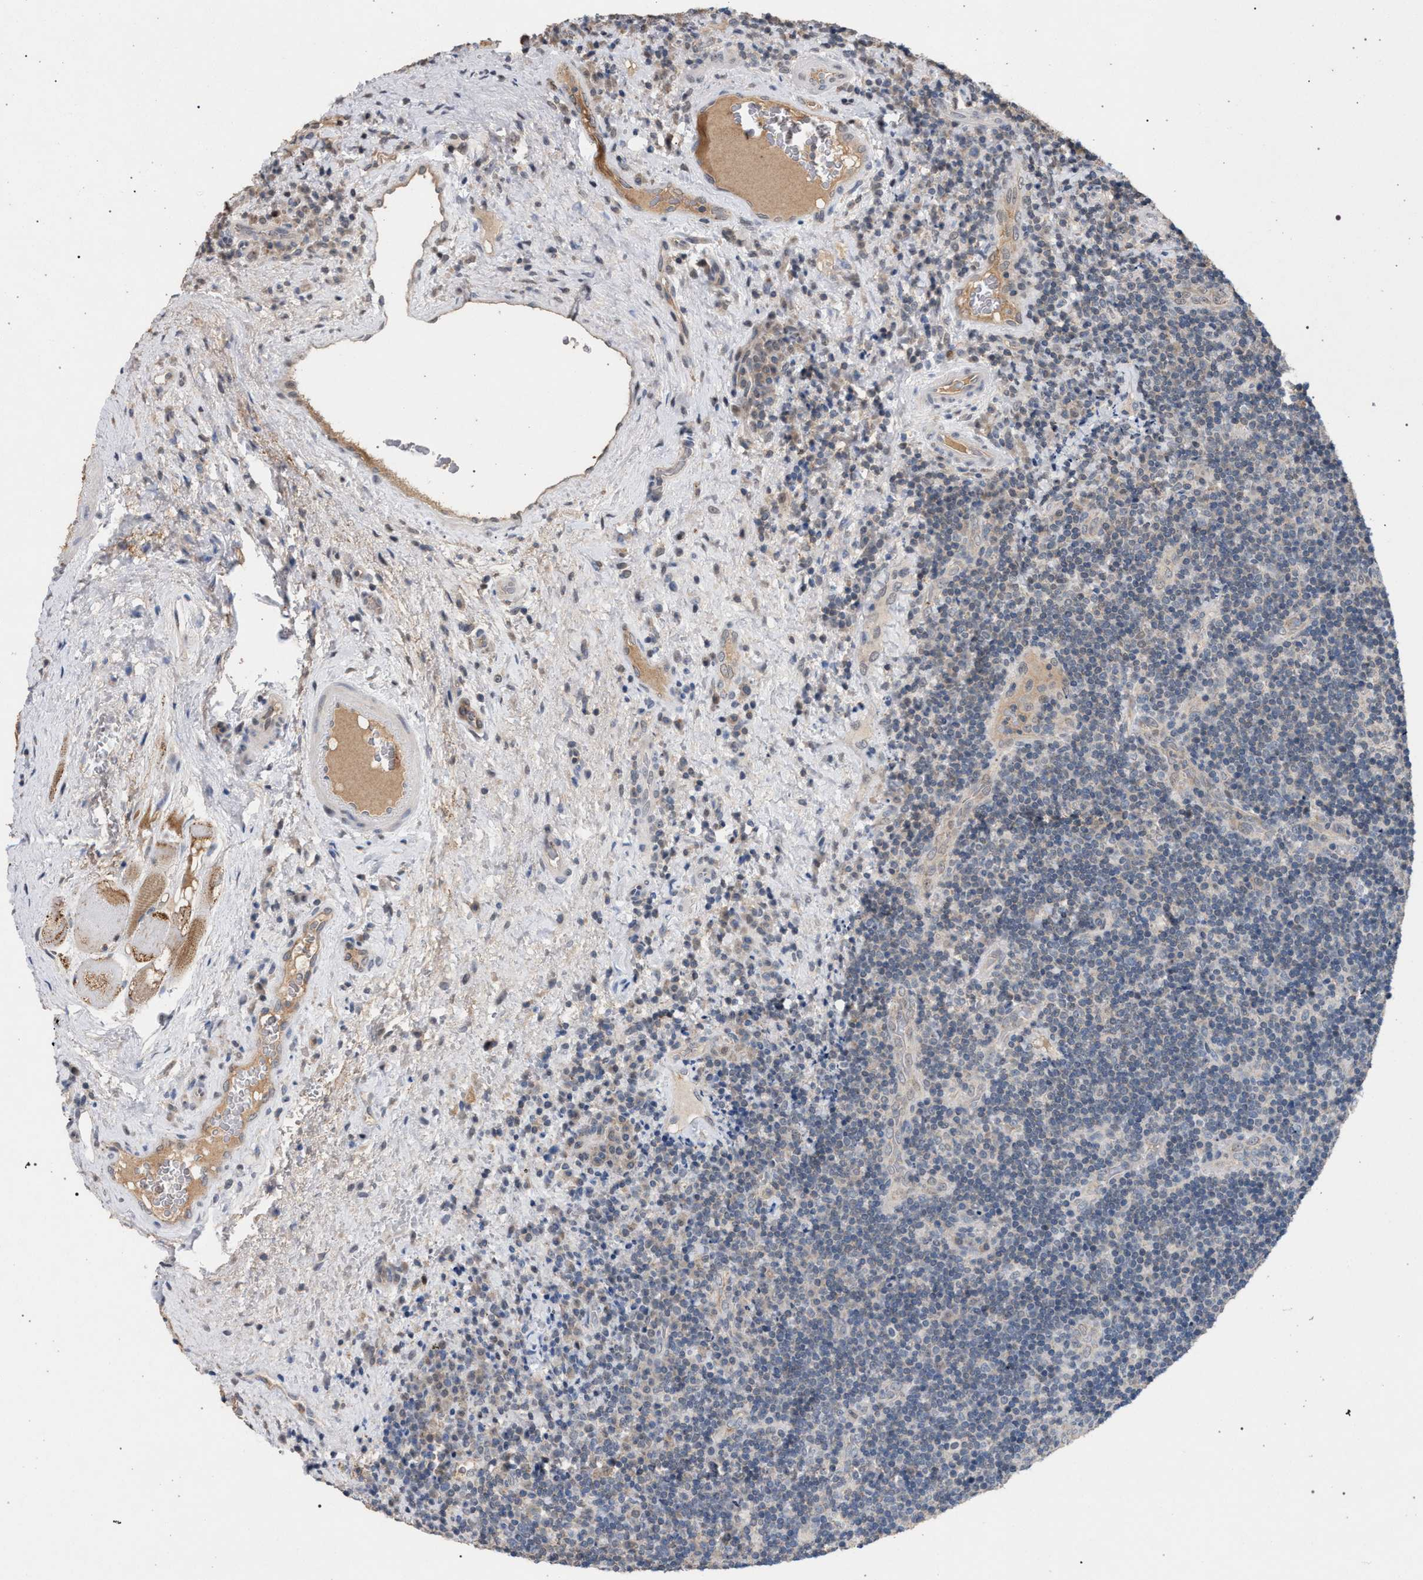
{"staining": {"intensity": "negative", "quantity": "none", "location": "none"}, "tissue": "lymphoma", "cell_type": "Tumor cells", "image_type": "cancer", "snomed": [{"axis": "morphology", "description": "Malignant lymphoma, non-Hodgkin's type, High grade"}, {"axis": "topography", "description": "Tonsil"}], "caption": "Tumor cells show no significant positivity in lymphoma.", "gene": "TECPR1", "patient": {"sex": "female", "age": 36}}